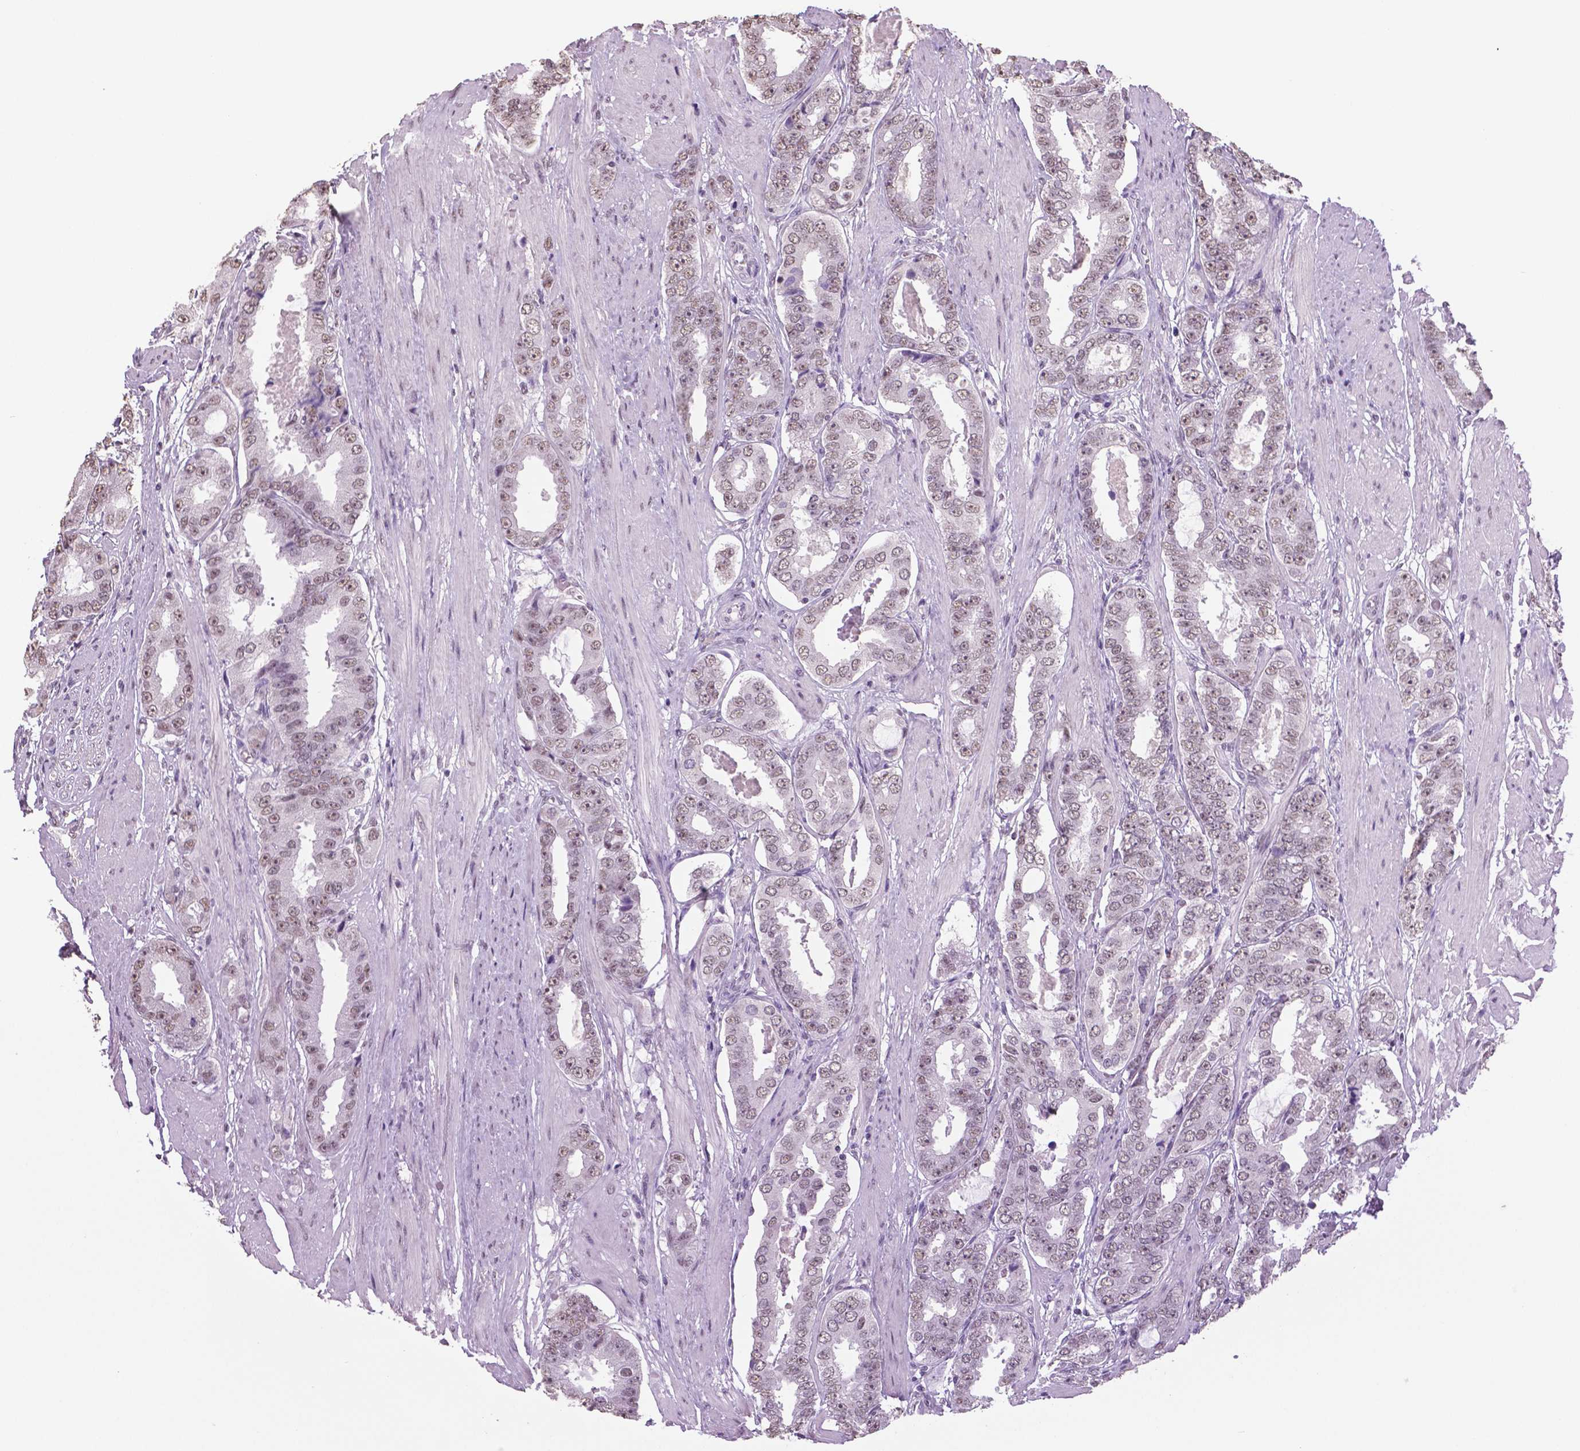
{"staining": {"intensity": "weak", "quantity": "25%-75%", "location": "nuclear"}, "tissue": "prostate cancer", "cell_type": "Tumor cells", "image_type": "cancer", "snomed": [{"axis": "morphology", "description": "Adenocarcinoma, High grade"}, {"axis": "topography", "description": "Prostate"}], "caption": "The immunohistochemical stain shows weak nuclear expression in tumor cells of prostate cancer (high-grade adenocarcinoma) tissue. The protein is stained brown, and the nuclei are stained in blue (DAB IHC with brightfield microscopy, high magnification).", "gene": "IGF2BP1", "patient": {"sex": "male", "age": 63}}